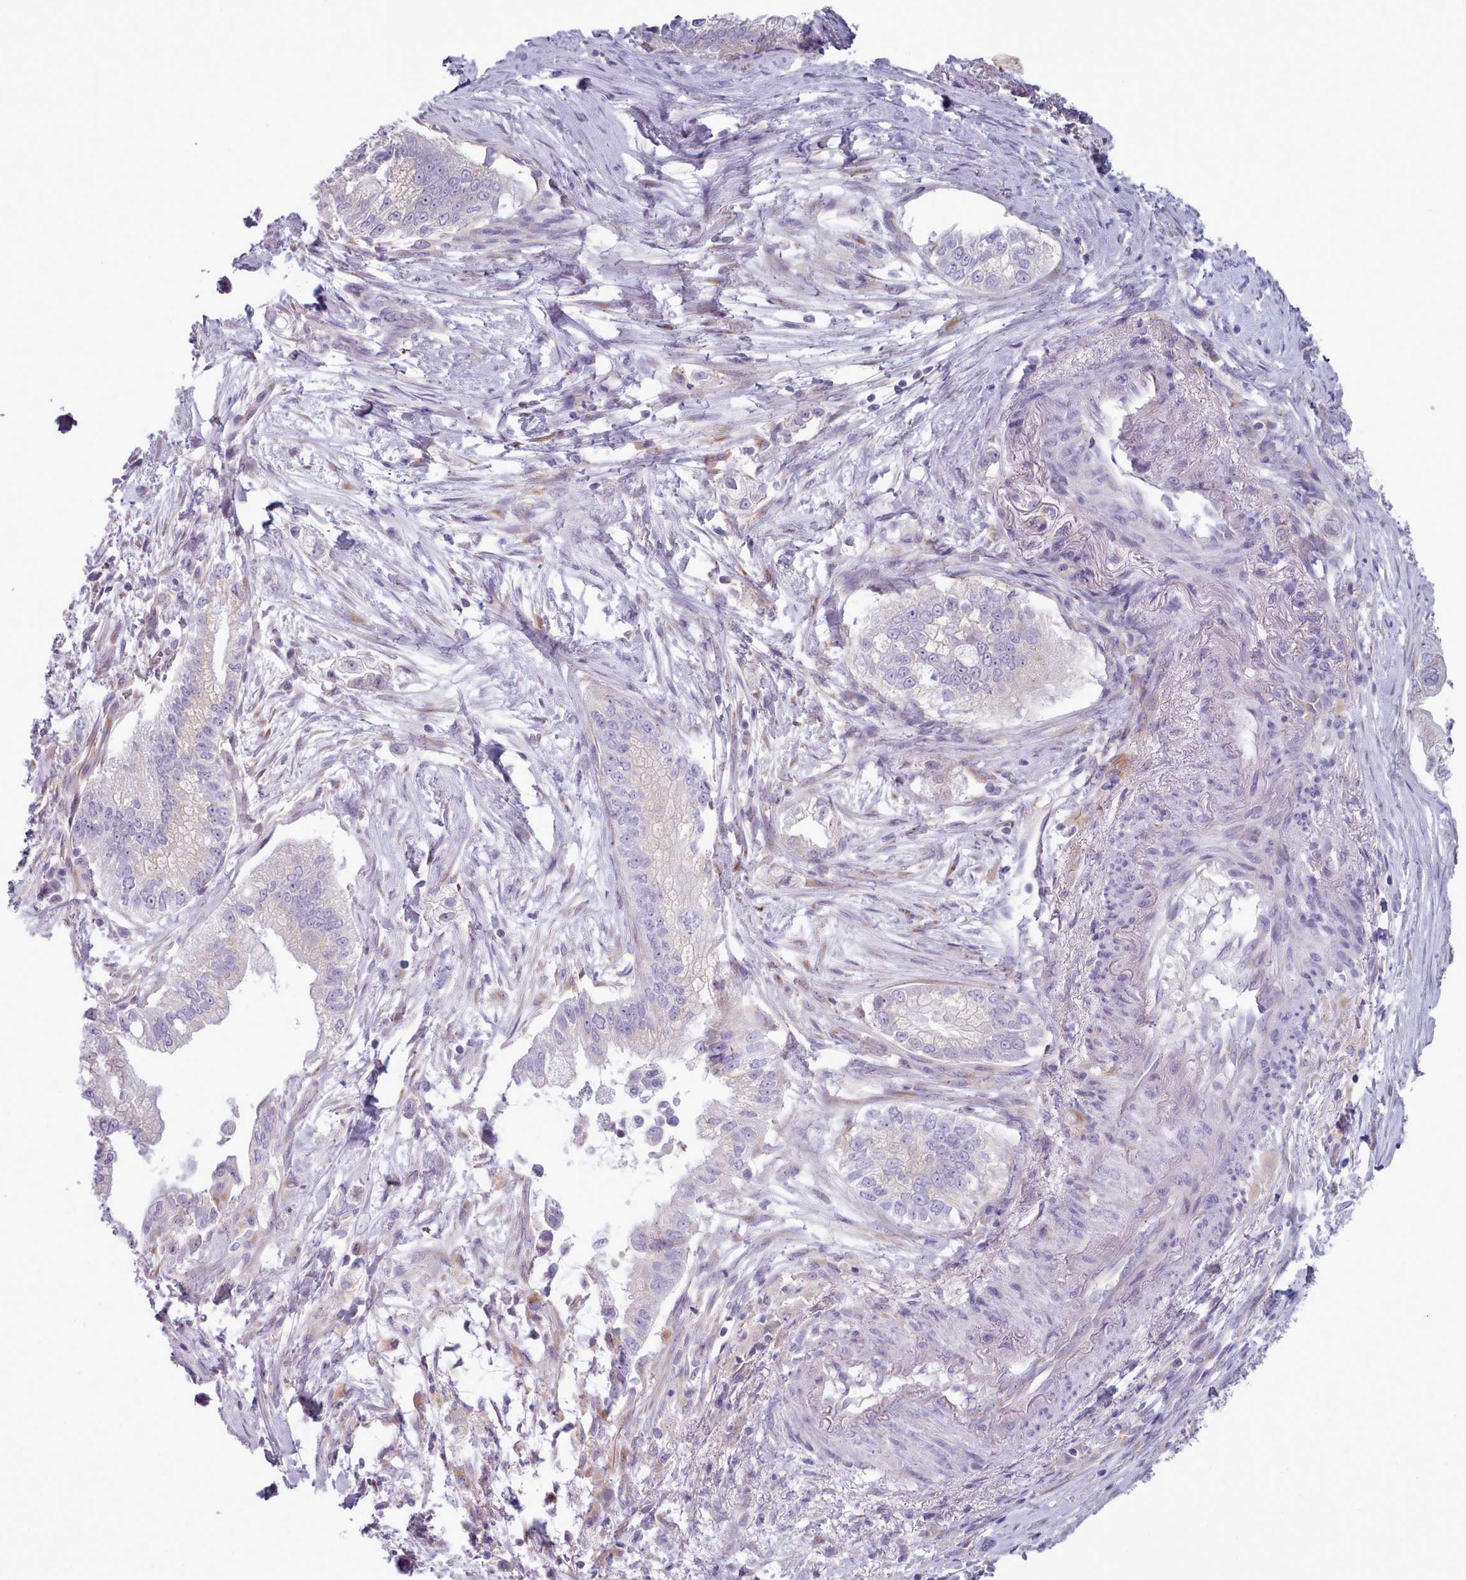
{"staining": {"intensity": "negative", "quantity": "none", "location": "none"}, "tissue": "pancreatic cancer", "cell_type": "Tumor cells", "image_type": "cancer", "snomed": [{"axis": "morphology", "description": "Adenocarcinoma, NOS"}, {"axis": "topography", "description": "Pancreas"}], "caption": "Protein analysis of adenocarcinoma (pancreatic) demonstrates no significant staining in tumor cells. (Stains: DAB immunohistochemistry (IHC) with hematoxylin counter stain, Microscopy: brightfield microscopy at high magnification).", "gene": "MYRFL", "patient": {"sex": "male", "age": 70}}